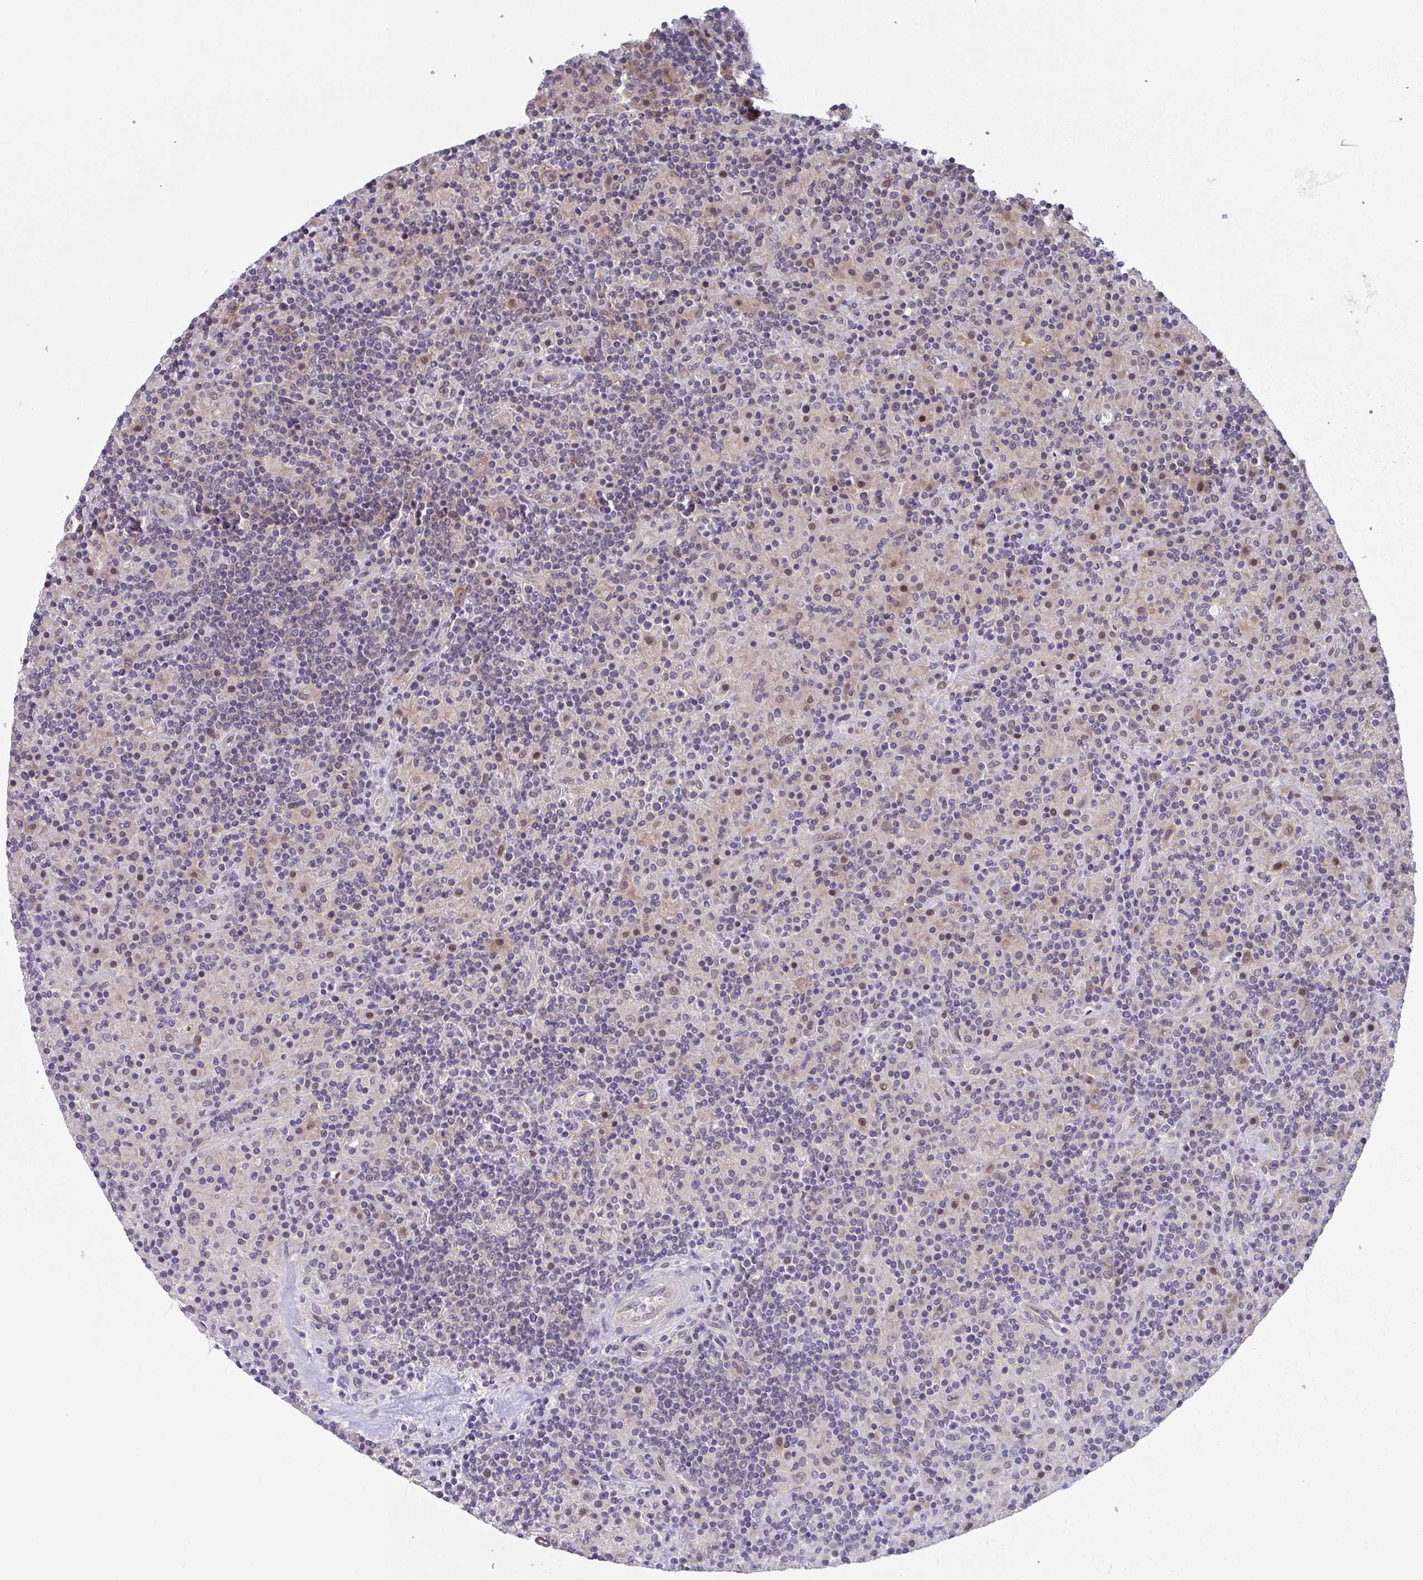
{"staining": {"intensity": "negative", "quantity": "none", "location": "none"}, "tissue": "lymphoma", "cell_type": "Tumor cells", "image_type": "cancer", "snomed": [{"axis": "morphology", "description": "Hodgkin's disease, NOS"}, {"axis": "topography", "description": "Lymph node"}], "caption": "DAB (3,3'-diaminobenzidine) immunohistochemical staining of human Hodgkin's disease reveals no significant staining in tumor cells. (Brightfield microscopy of DAB IHC at high magnification).", "gene": "RIOK1", "patient": {"sex": "male", "age": 70}}